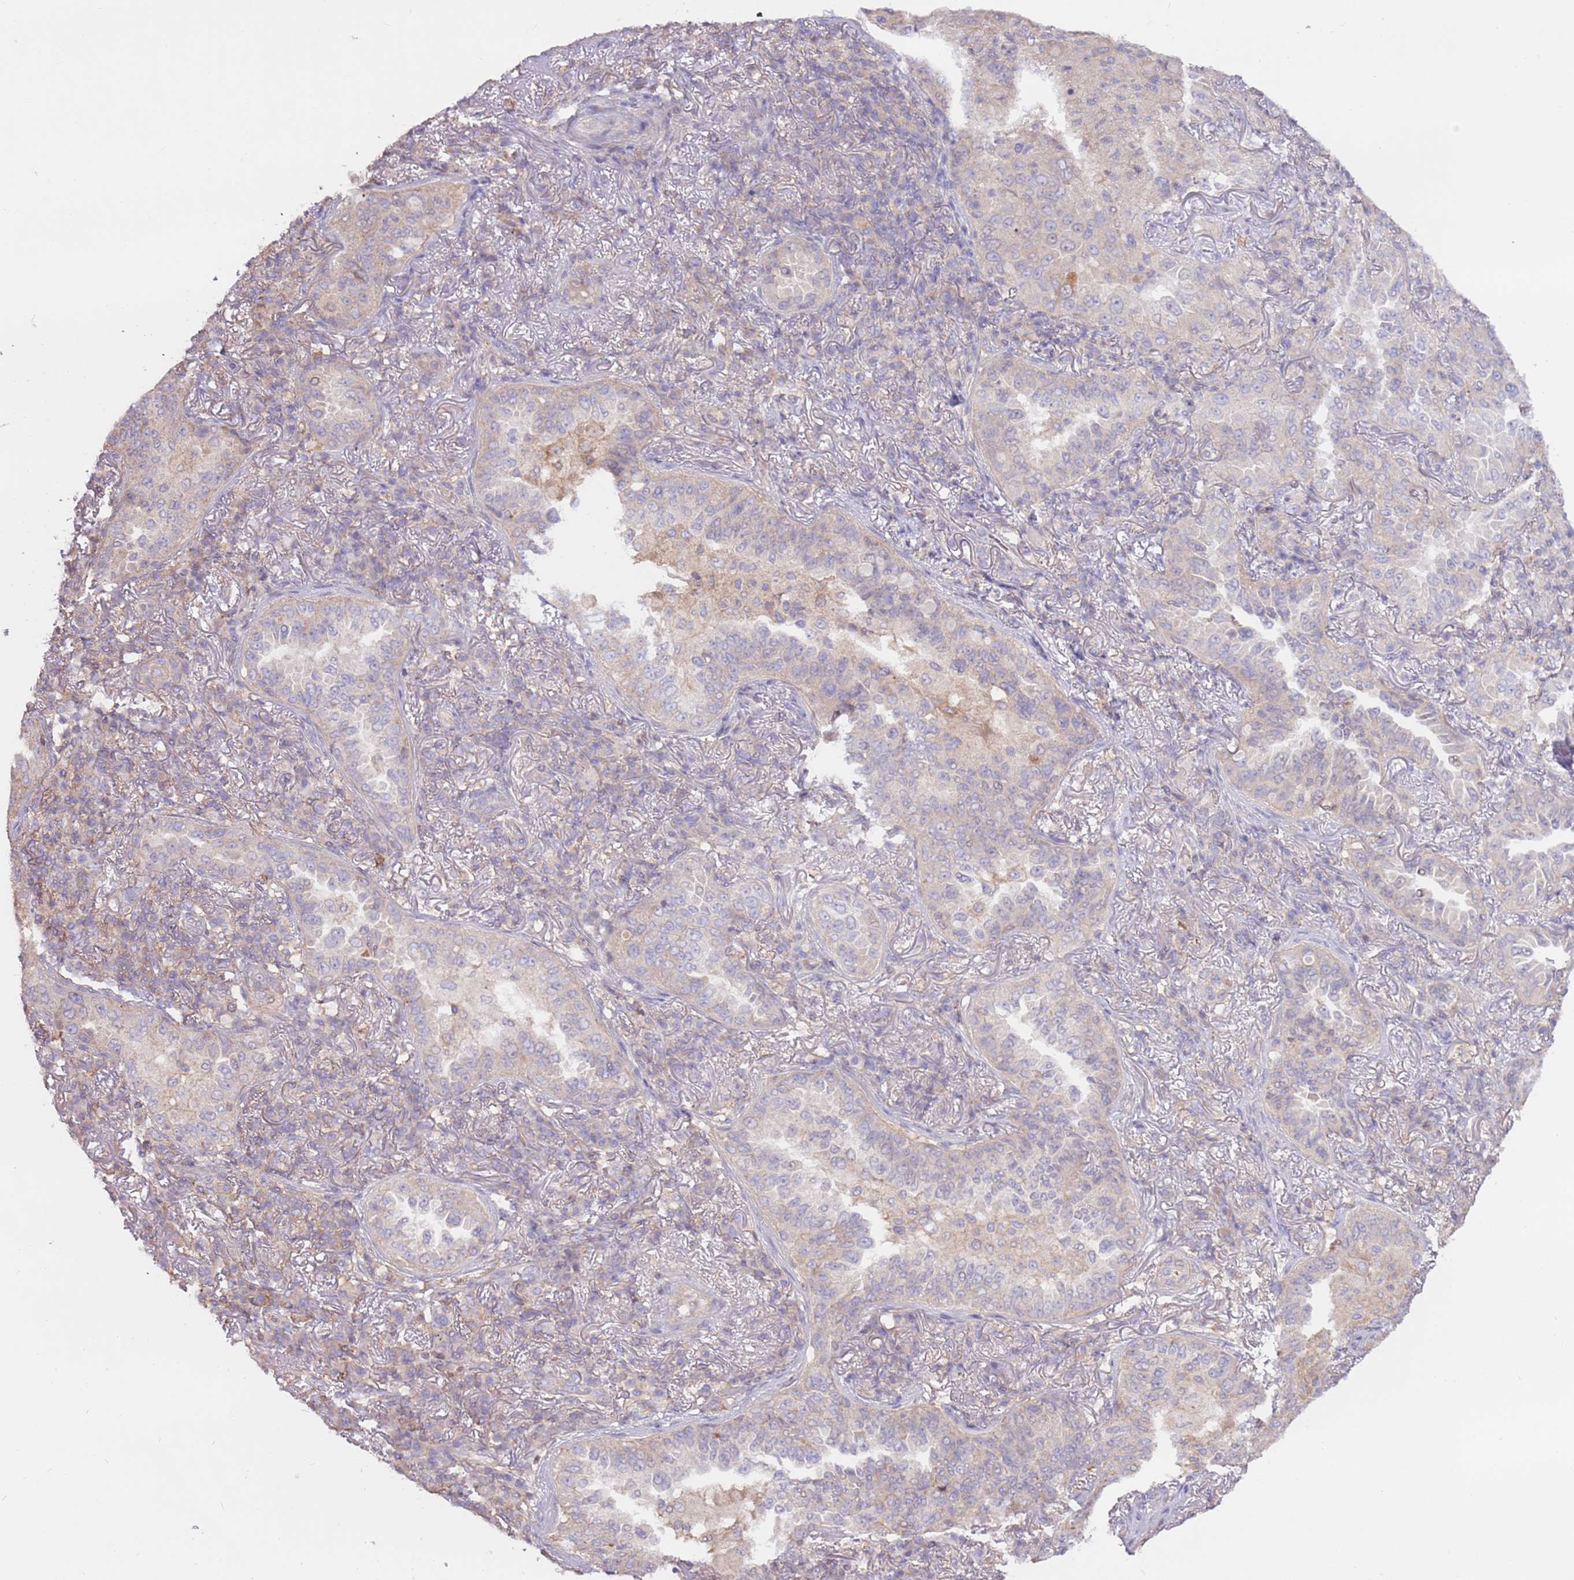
{"staining": {"intensity": "negative", "quantity": "none", "location": "none"}, "tissue": "lung cancer", "cell_type": "Tumor cells", "image_type": "cancer", "snomed": [{"axis": "morphology", "description": "Adenocarcinoma, NOS"}, {"axis": "topography", "description": "Lung"}], "caption": "Lung adenocarcinoma stained for a protein using IHC displays no expression tumor cells.", "gene": "EVA1B", "patient": {"sex": "female", "age": 69}}